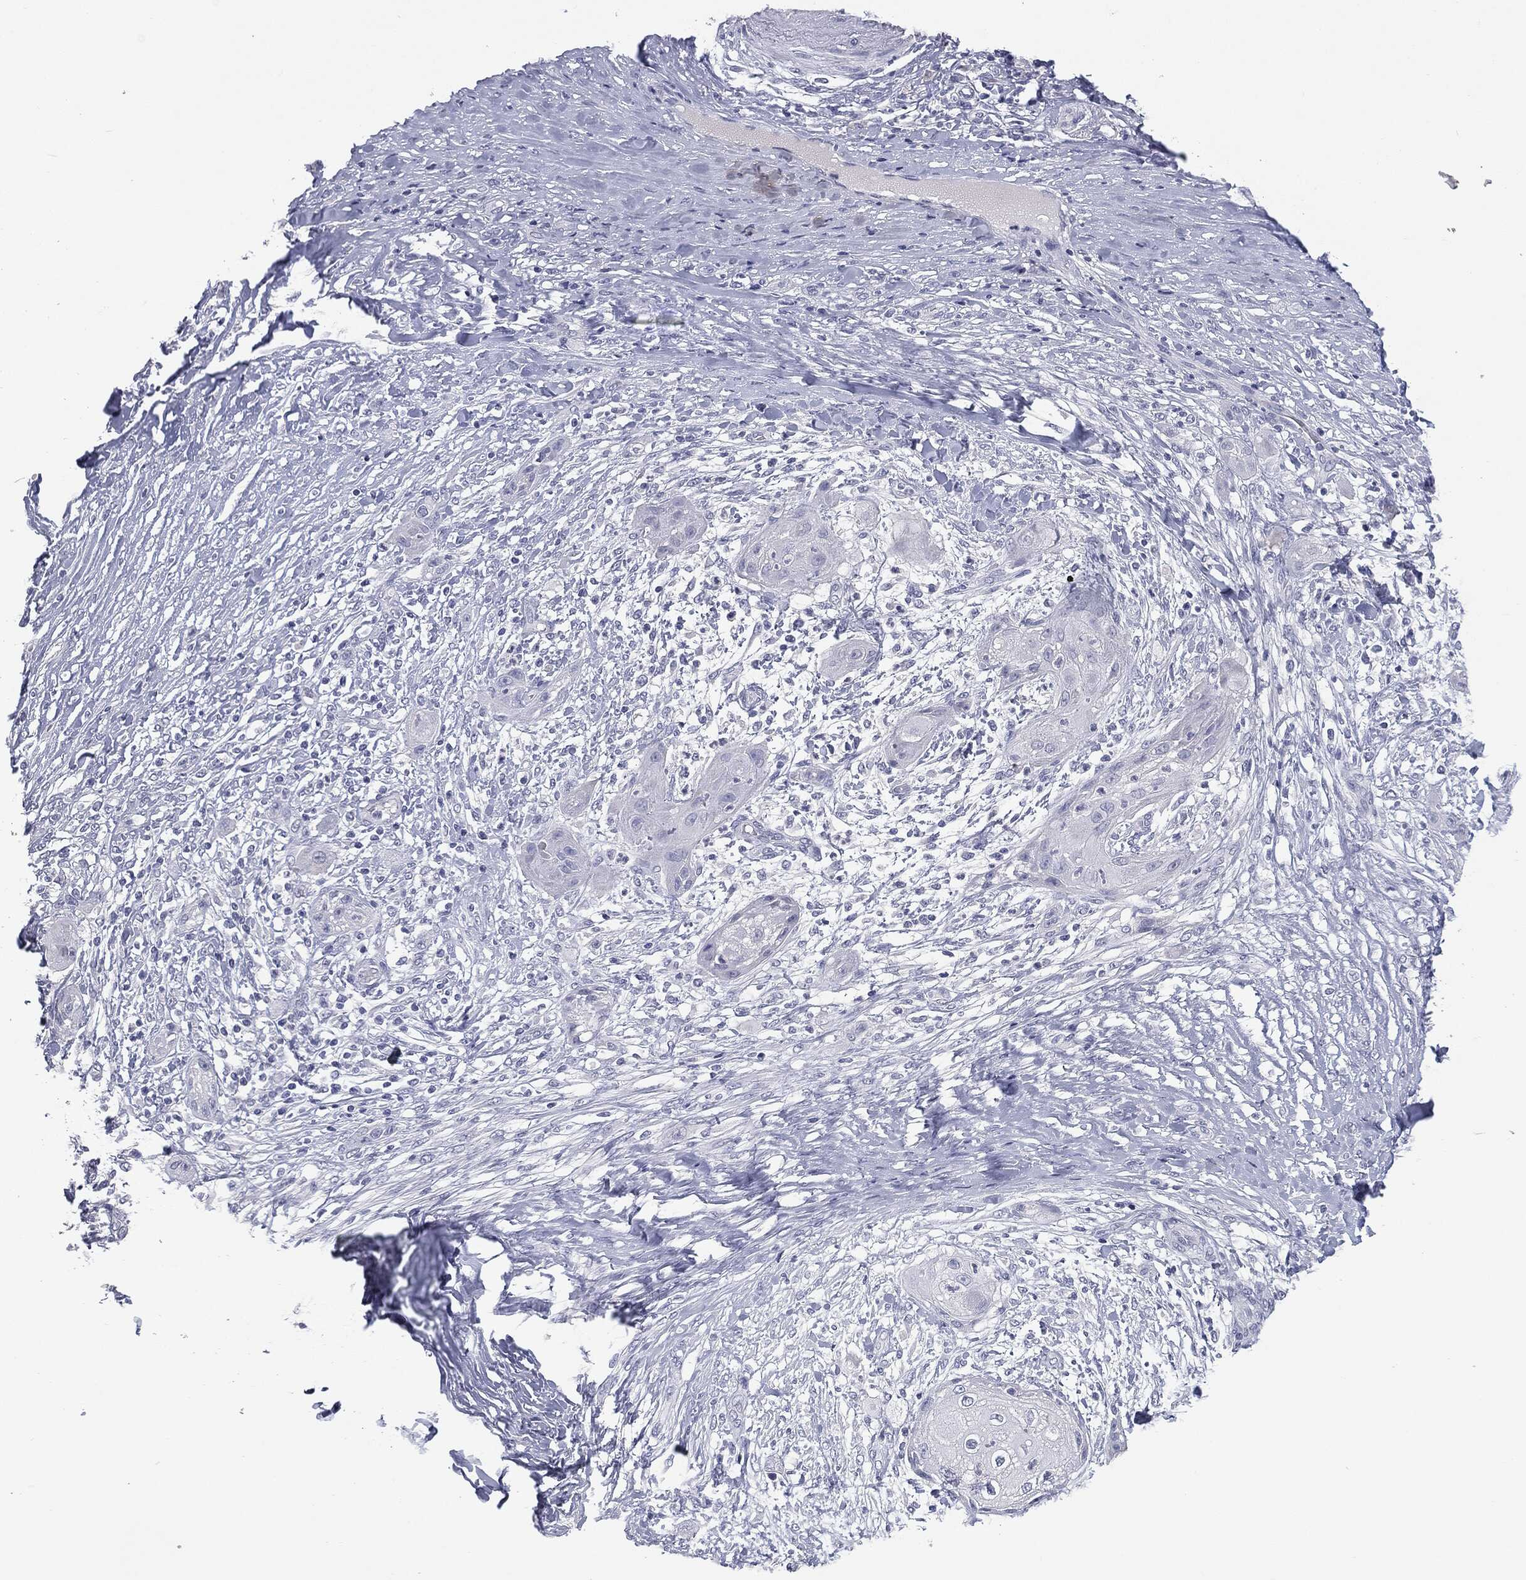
{"staining": {"intensity": "negative", "quantity": "none", "location": "none"}, "tissue": "skin cancer", "cell_type": "Tumor cells", "image_type": "cancer", "snomed": [{"axis": "morphology", "description": "Squamous cell carcinoma, NOS"}, {"axis": "topography", "description": "Skin"}], "caption": "Tumor cells are negative for protein expression in human skin cancer. (Brightfield microscopy of DAB immunohistochemistry (IHC) at high magnification).", "gene": "MUC1", "patient": {"sex": "male", "age": 62}}